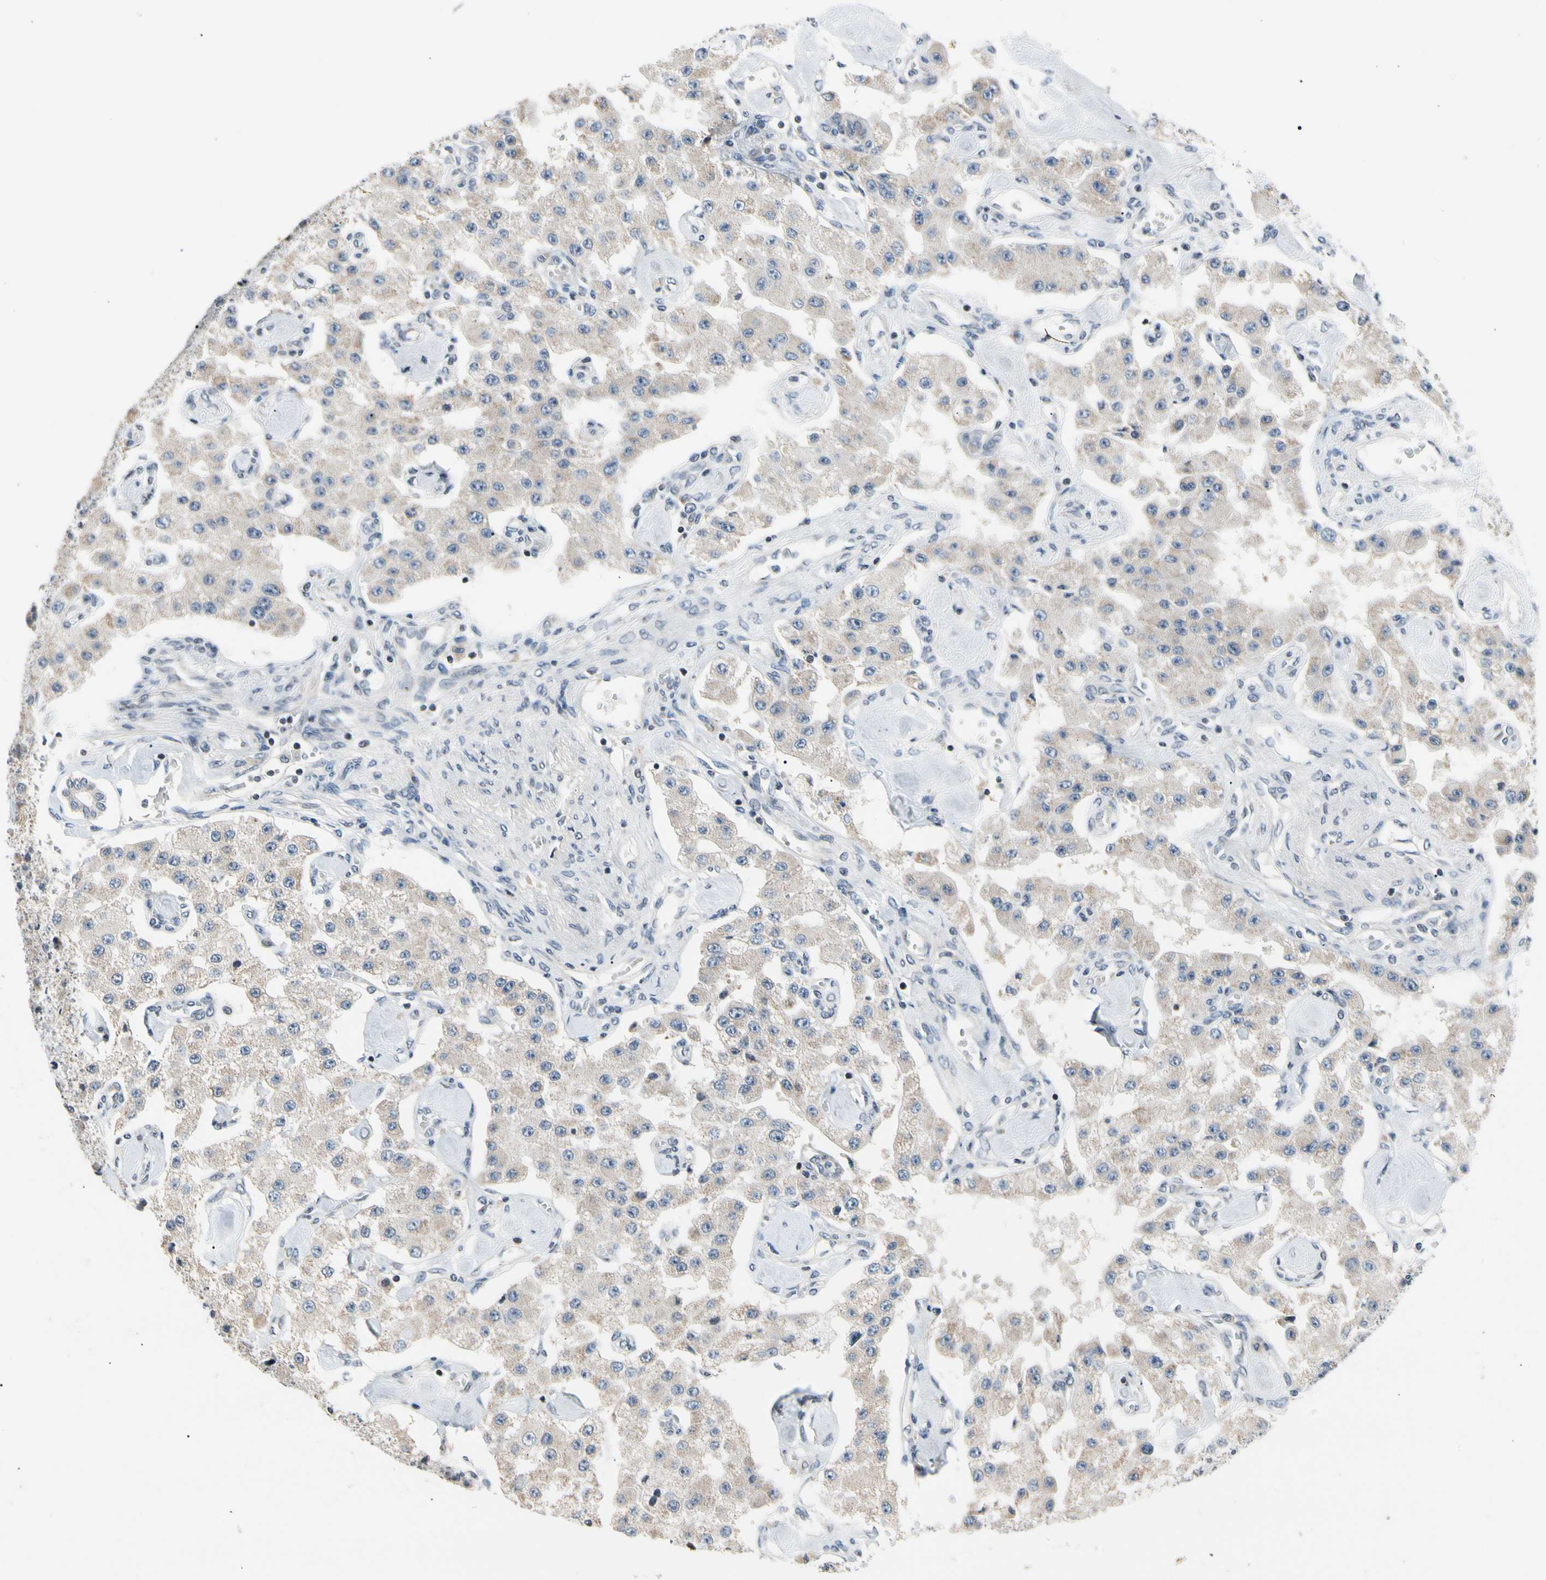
{"staining": {"intensity": "weak", "quantity": ">75%", "location": "cytoplasmic/membranous"}, "tissue": "carcinoid", "cell_type": "Tumor cells", "image_type": "cancer", "snomed": [{"axis": "morphology", "description": "Carcinoid, malignant, NOS"}, {"axis": "topography", "description": "Pancreas"}], "caption": "Tumor cells exhibit low levels of weak cytoplasmic/membranous expression in about >75% of cells in malignant carcinoid. The staining was performed using DAB (3,3'-diaminobenzidine) to visualize the protein expression in brown, while the nuclei were stained in blue with hematoxylin (Magnification: 20x).", "gene": "SOX30", "patient": {"sex": "male", "age": 41}}